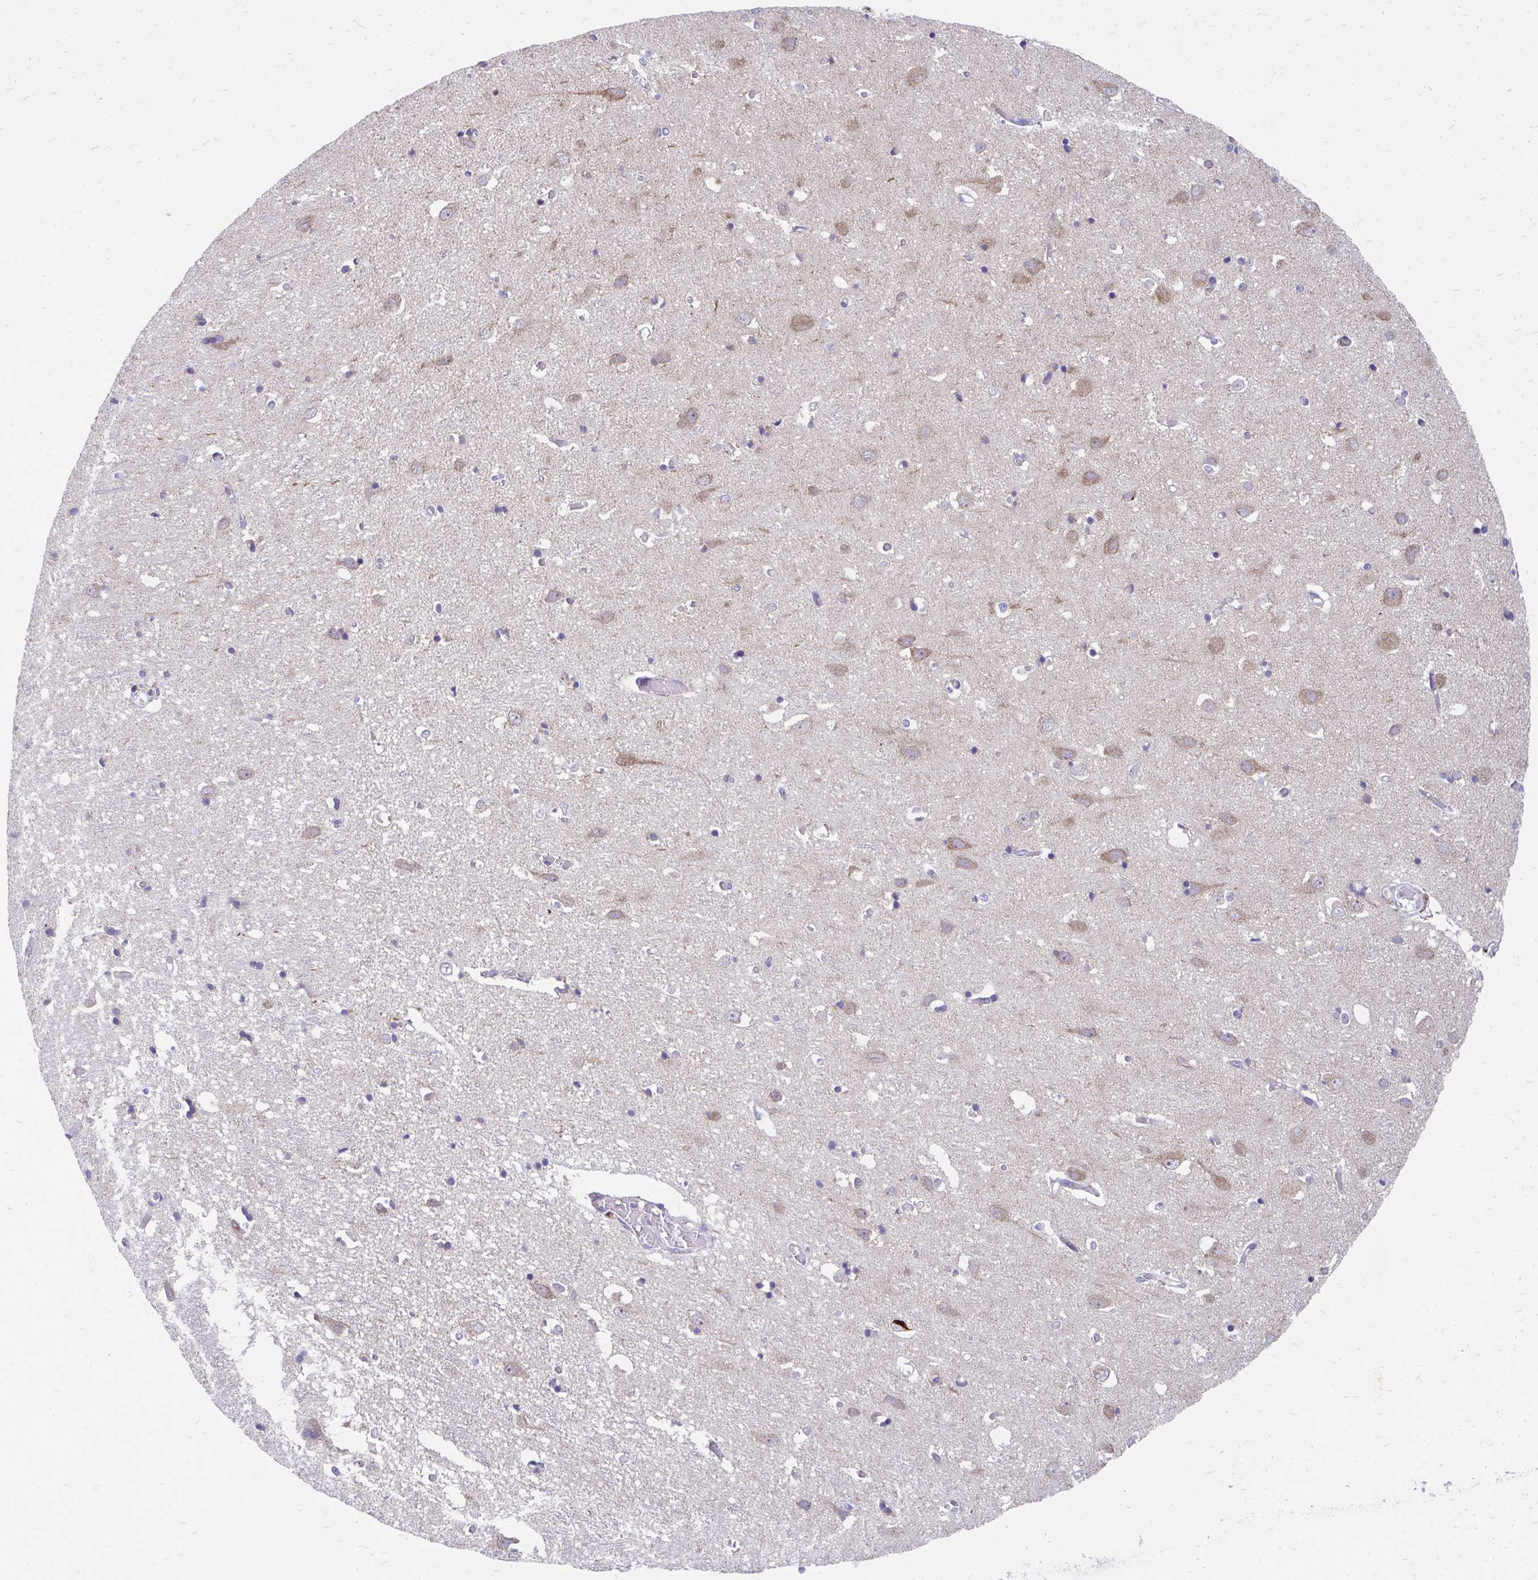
{"staining": {"intensity": "negative", "quantity": "none", "location": "none"}, "tissue": "cerebral cortex", "cell_type": "Endothelial cells", "image_type": "normal", "snomed": [{"axis": "morphology", "description": "Normal tissue, NOS"}, {"axis": "topography", "description": "Cerebral cortex"}], "caption": "This photomicrograph is of normal cerebral cortex stained with immunohistochemistry (IHC) to label a protein in brown with the nuclei are counter-stained blue. There is no expression in endothelial cells.", "gene": "FHIP1B", "patient": {"sex": "male", "age": 70}}